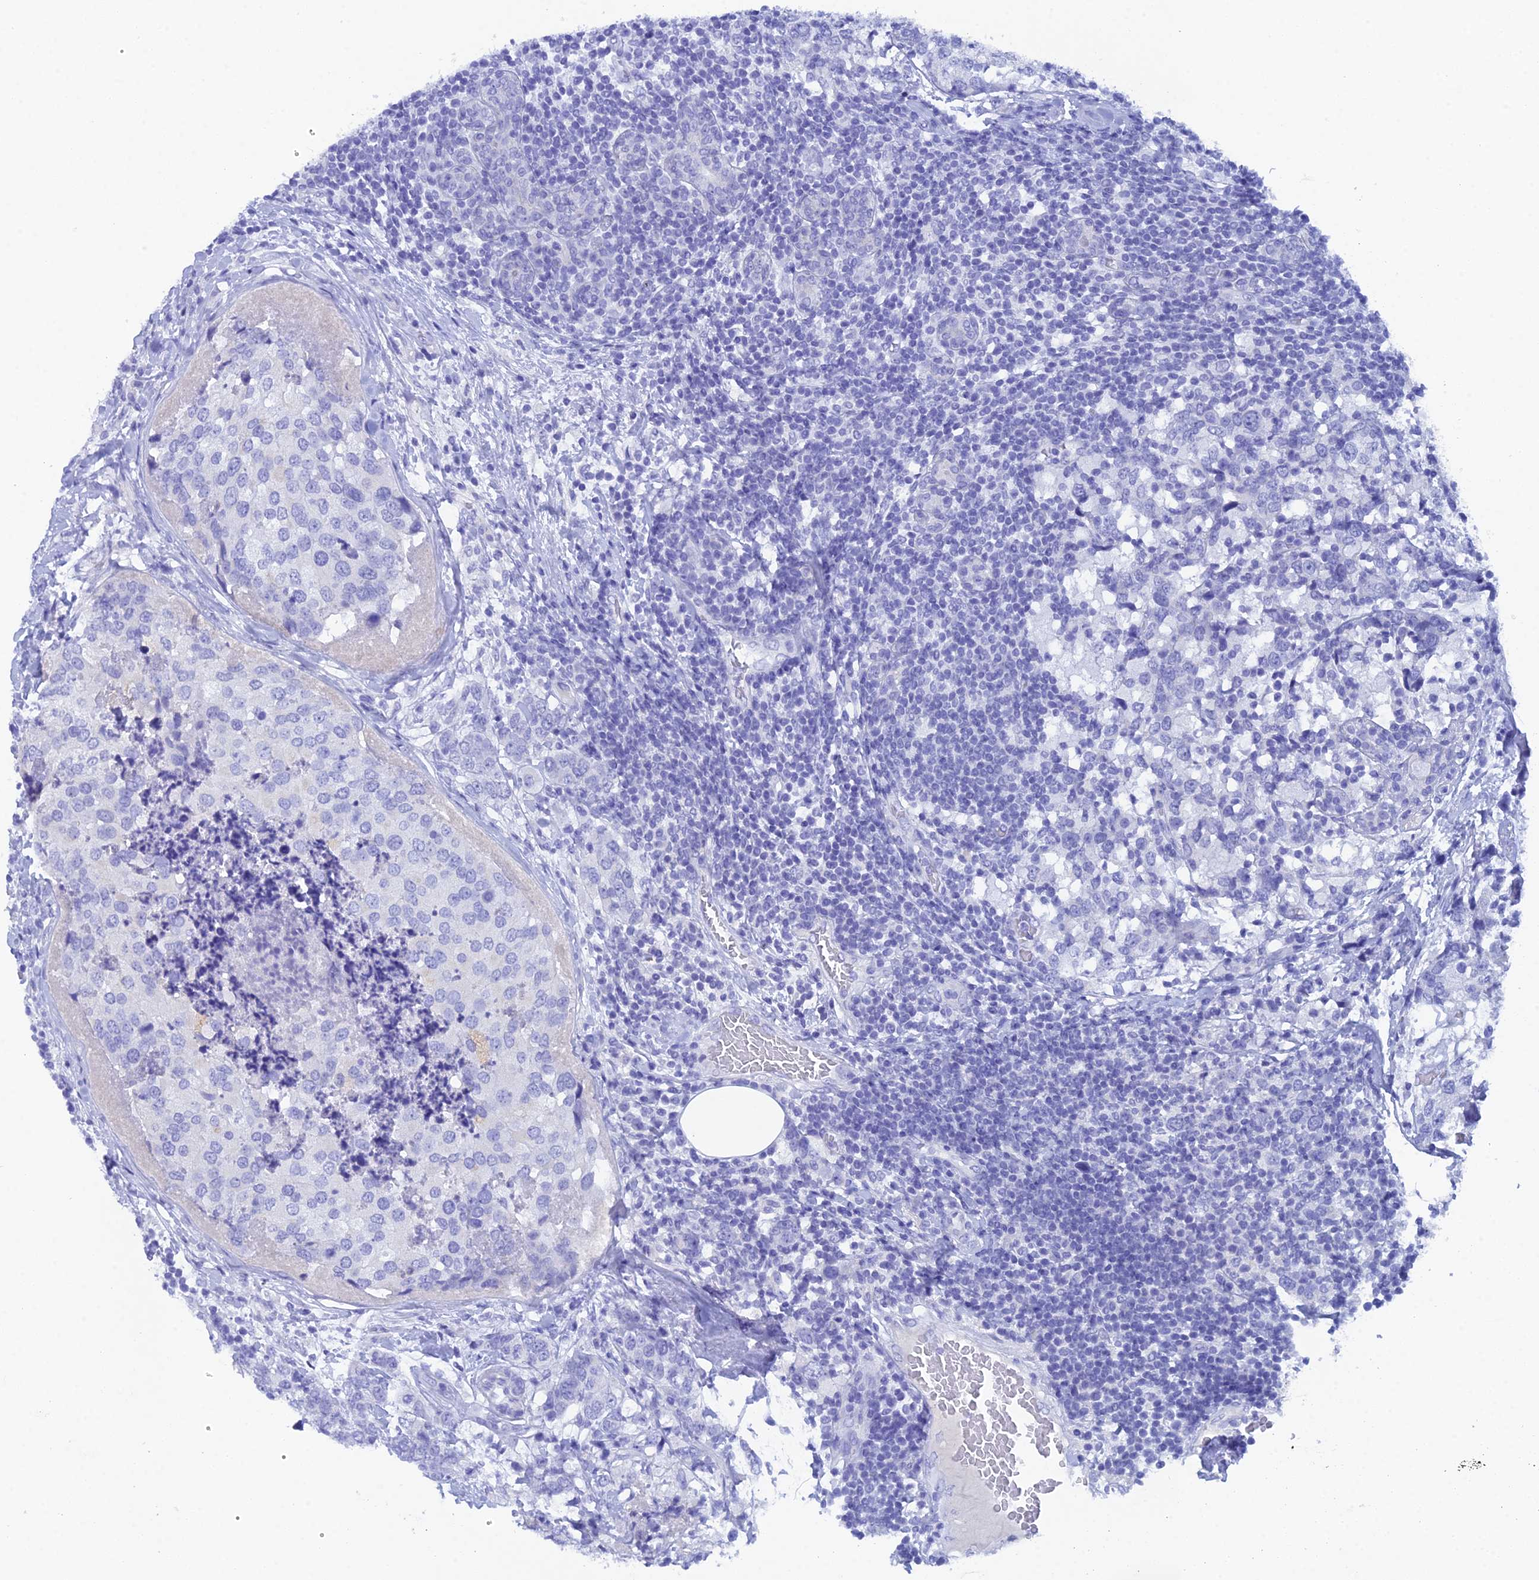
{"staining": {"intensity": "negative", "quantity": "none", "location": "none"}, "tissue": "breast cancer", "cell_type": "Tumor cells", "image_type": "cancer", "snomed": [{"axis": "morphology", "description": "Lobular carcinoma"}, {"axis": "topography", "description": "Breast"}], "caption": "Immunohistochemistry photomicrograph of human lobular carcinoma (breast) stained for a protein (brown), which reveals no staining in tumor cells.", "gene": "REG1A", "patient": {"sex": "female", "age": 59}}